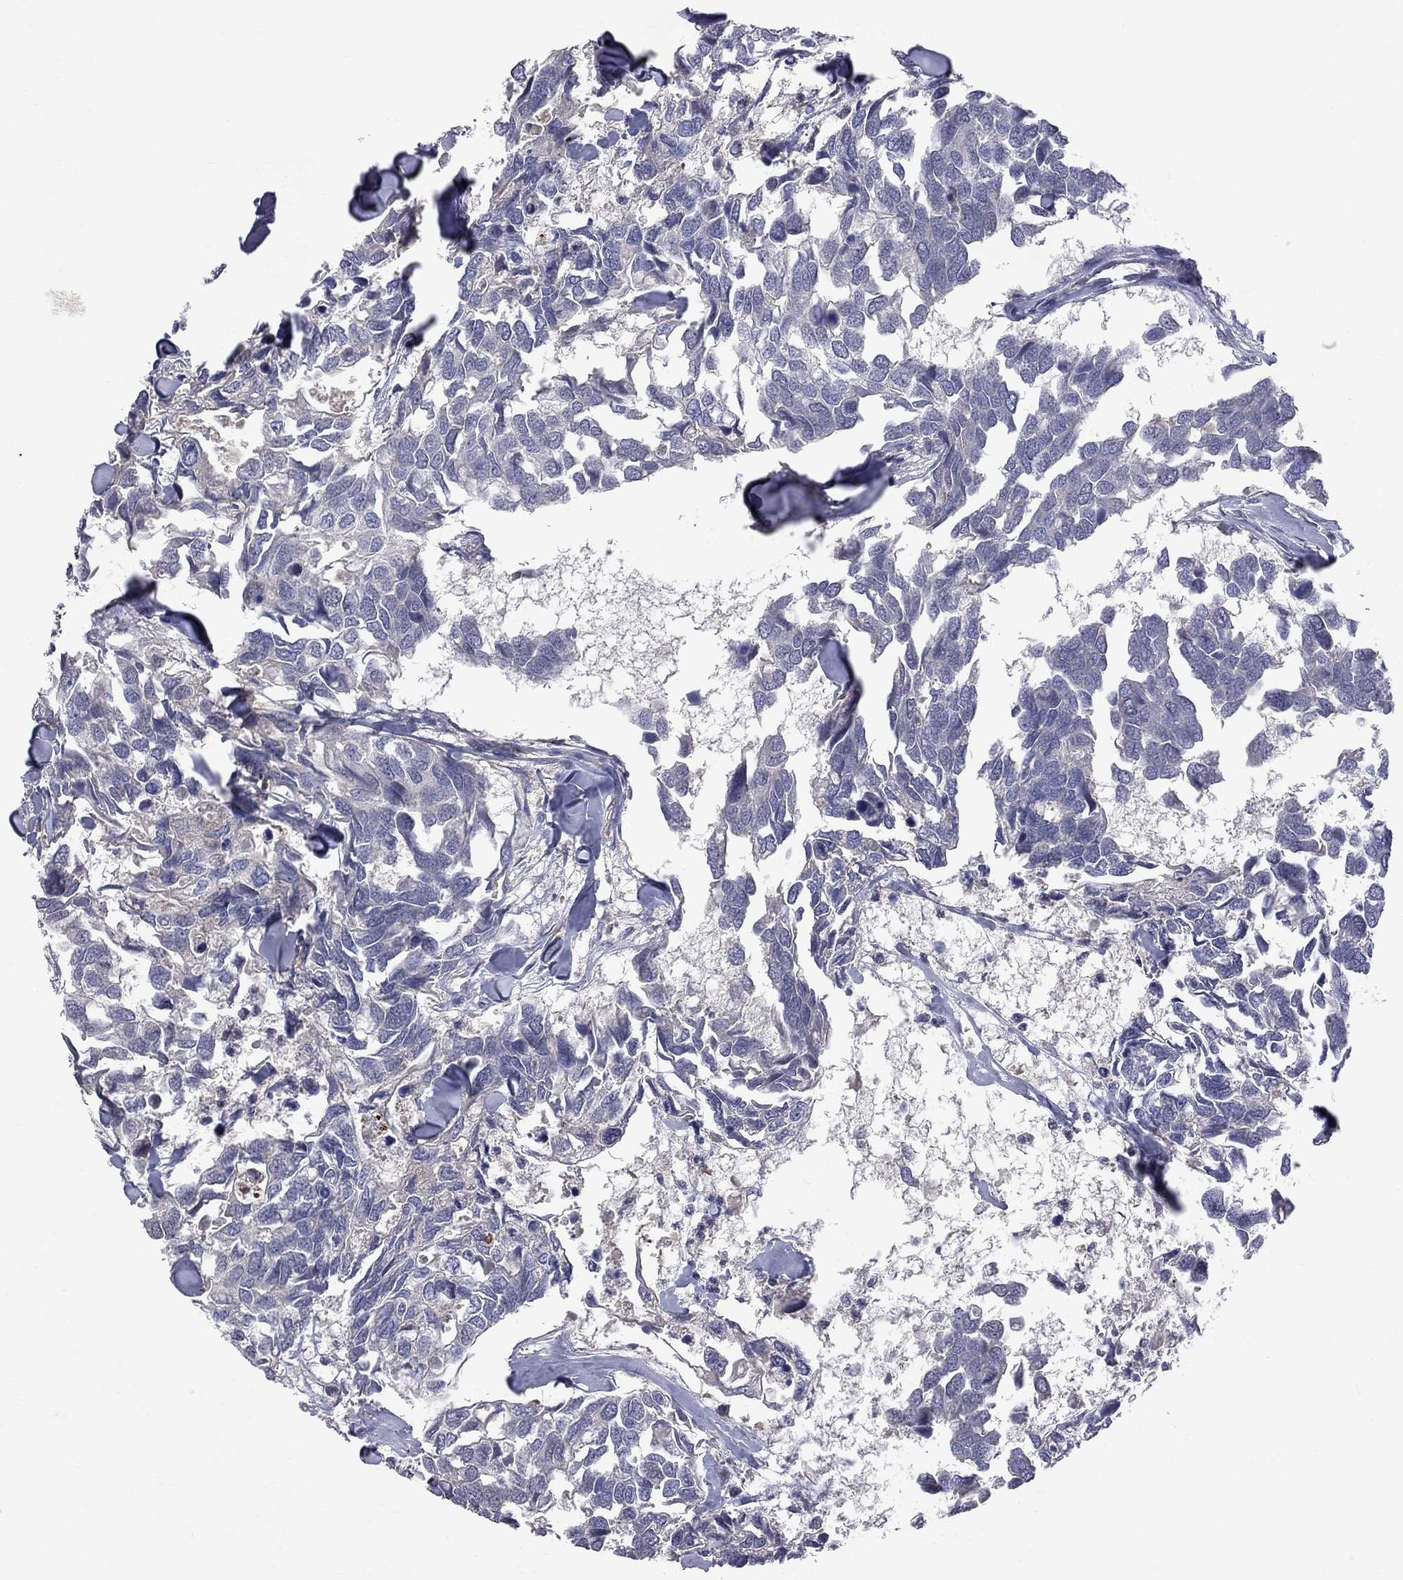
{"staining": {"intensity": "negative", "quantity": "none", "location": "none"}, "tissue": "breast cancer", "cell_type": "Tumor cells", "image_type": "cancer", "snomed": [{"axis": "morphology", "description": "Duct carcinoma"}, {"axis": "topography", "description": "Breast"}], "caption": "High magnification brightfield microscopy of breast cancer stained with DAB (3,3'-diaminobenzidine) (brown) and counterstained with hematoxylin (blue): tumor cells show no significant positivity.", "gene": "ABI3", "patient": {"sex": "female", "age": 83}}